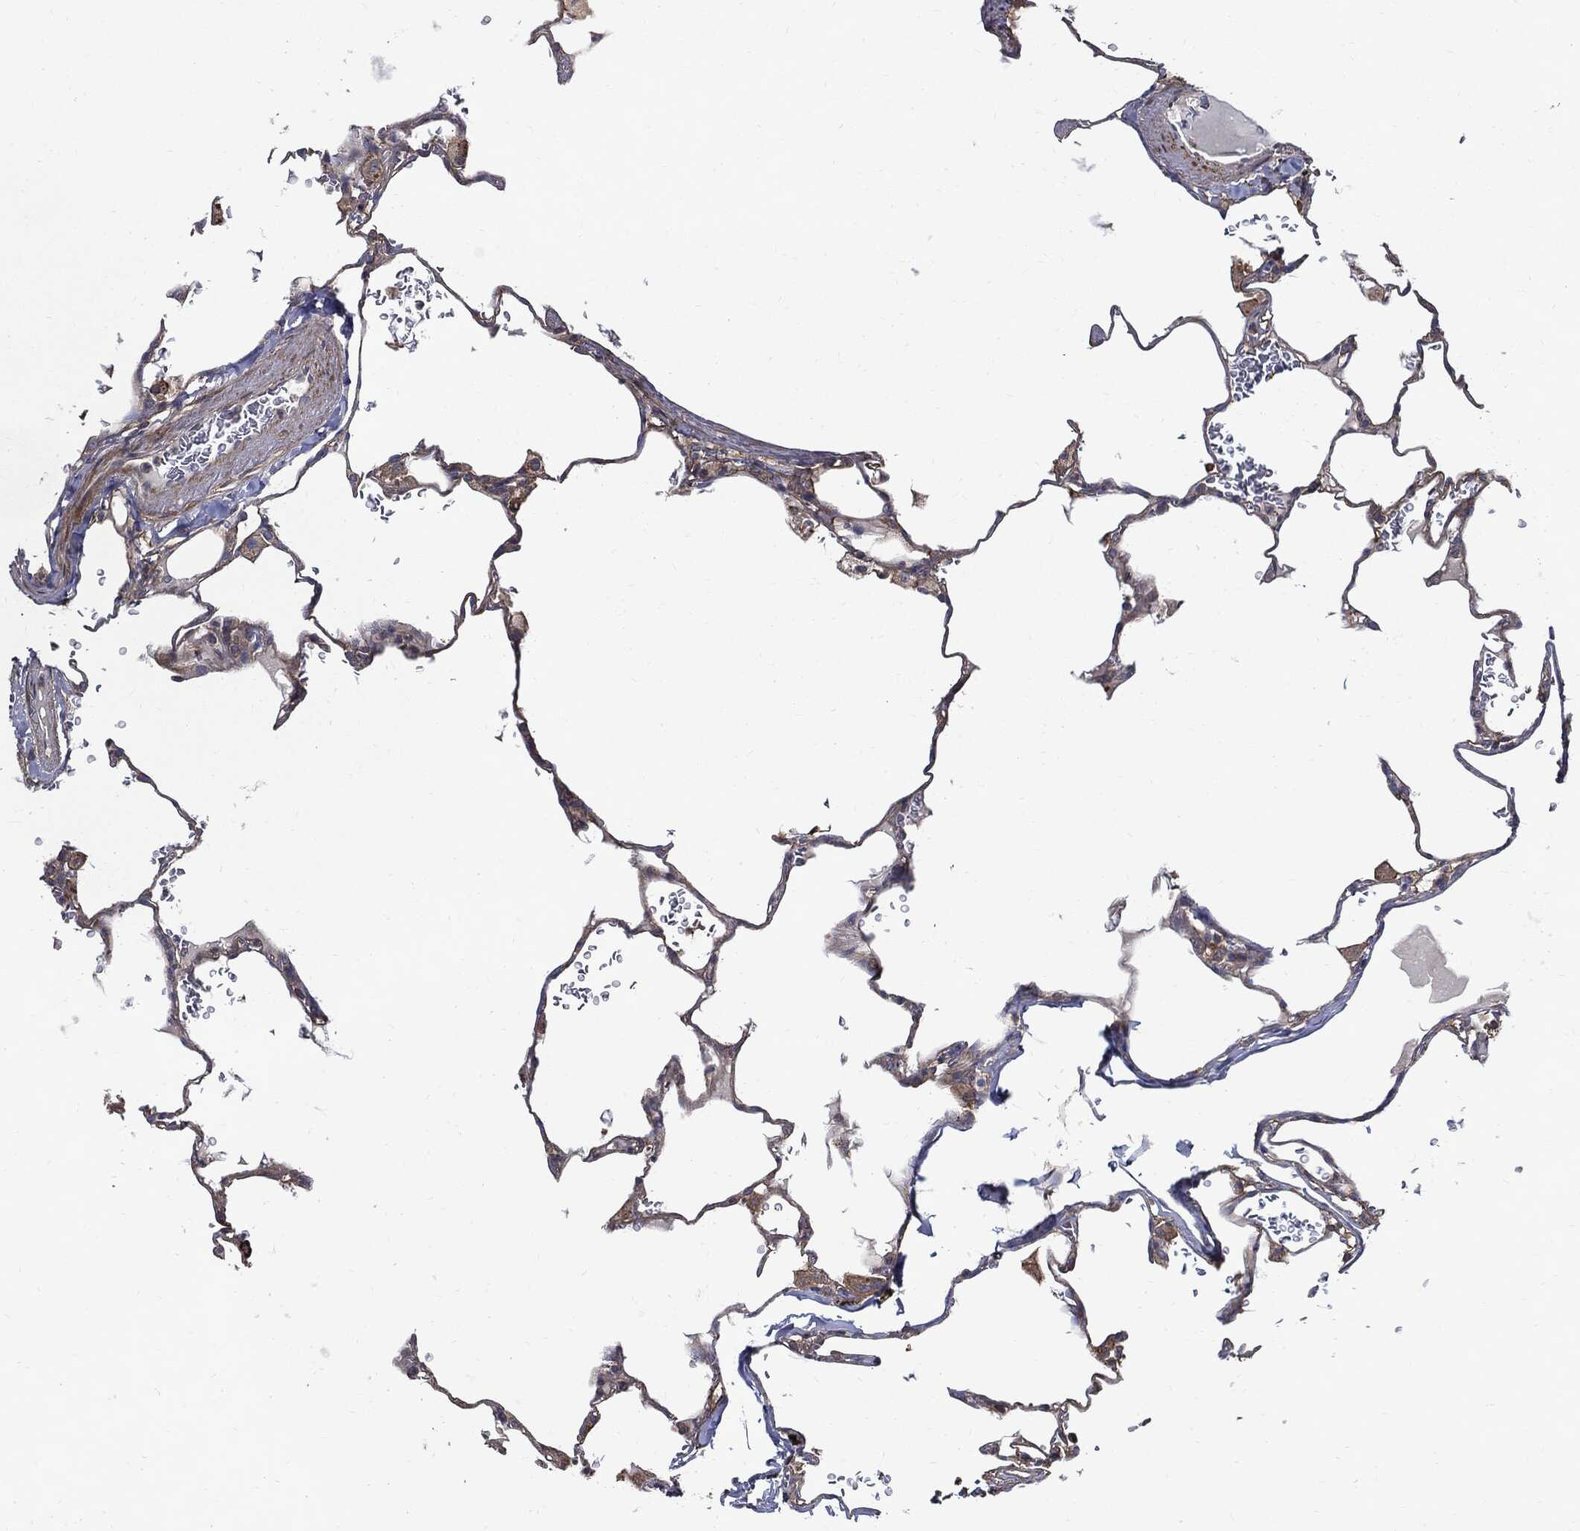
{"staining": {"intensity": "weak", "quantity": ">75%", "location": "cytoplasmic/membranous"}, "tissue": "lung", "cell_type": "Alveolar cells", "image_type": "normal", "snomed": [{"axis": "morphology", "description": "Normal tissue, NOS"}, {"axis": "morphology", "description": "Adenocarcinoma, metastatic, NOS"}, {"axis": "topography", "description": "Lung"}], "caption": "A brown stain labels weak cytoplasmic/membranous staining of a protein in alveolar cells of benign lung.", "gene": "PDCD6IP", "patient": {"sex": "male", "age": 45}}